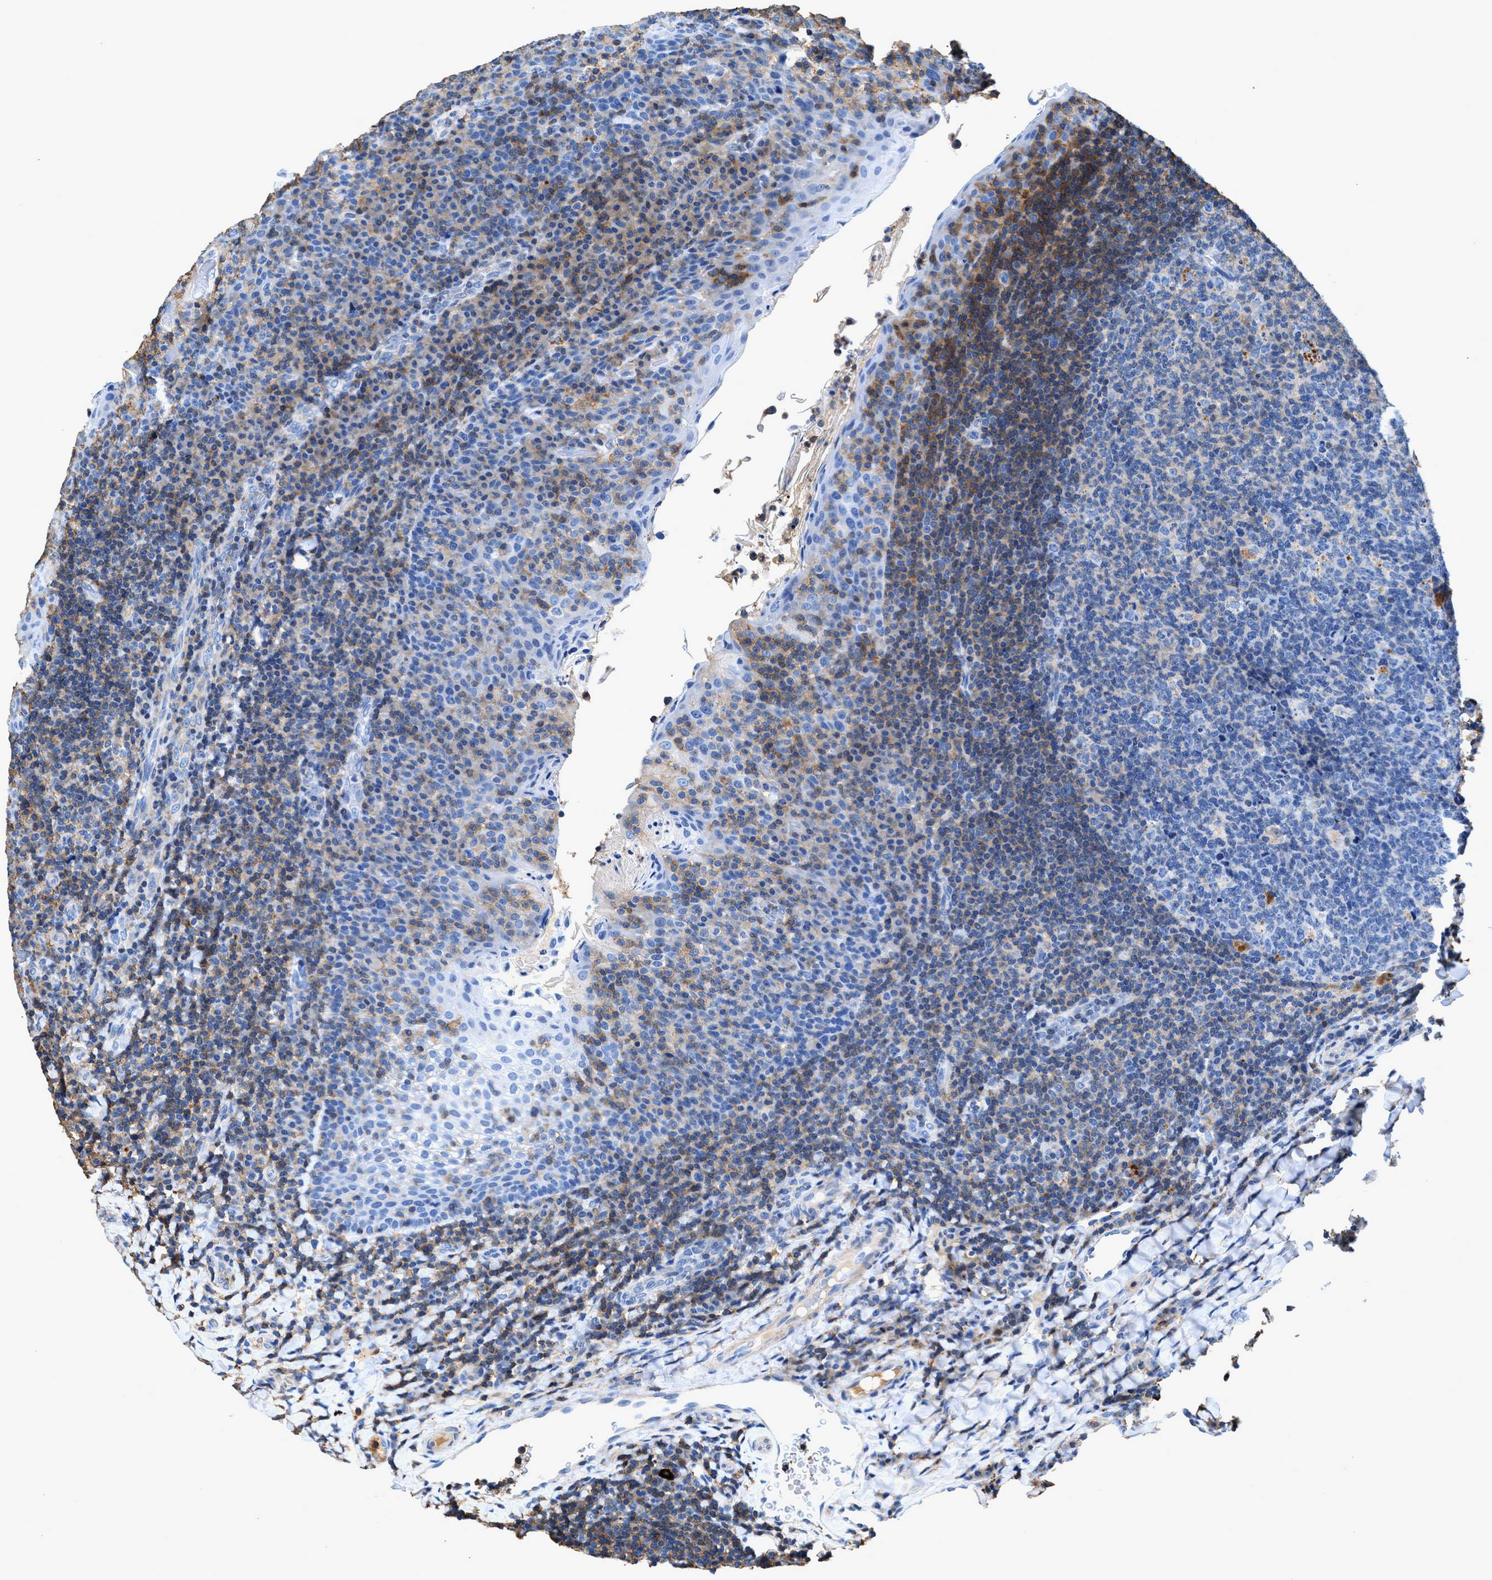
{"staining": {"intensity": "negative", "quantity": "none", "location": "none"}, "tissue": "tonsil", "cell_type": "Germinal center cells", "image_type": "normal", "snomed": [{"axis": "morphology", "description": "Normal tissue, NOS"}, {"axis": "topography", "description": "Tonsil"}], "caption": "Immunohistochemistry photomicrograph of unremarkable tonsil: human tonsil stained with DAB displays no significant protein positivity in germinal center cells. (Stains: DAB (3,3'-diaminobenzidine) immunohistochemistry with hematoxylin counter stain, Microscopy: brightfield microscopy at high magnification).", "gene": "KCNQ4", "patient": {"sex": "male", "age": 17}}